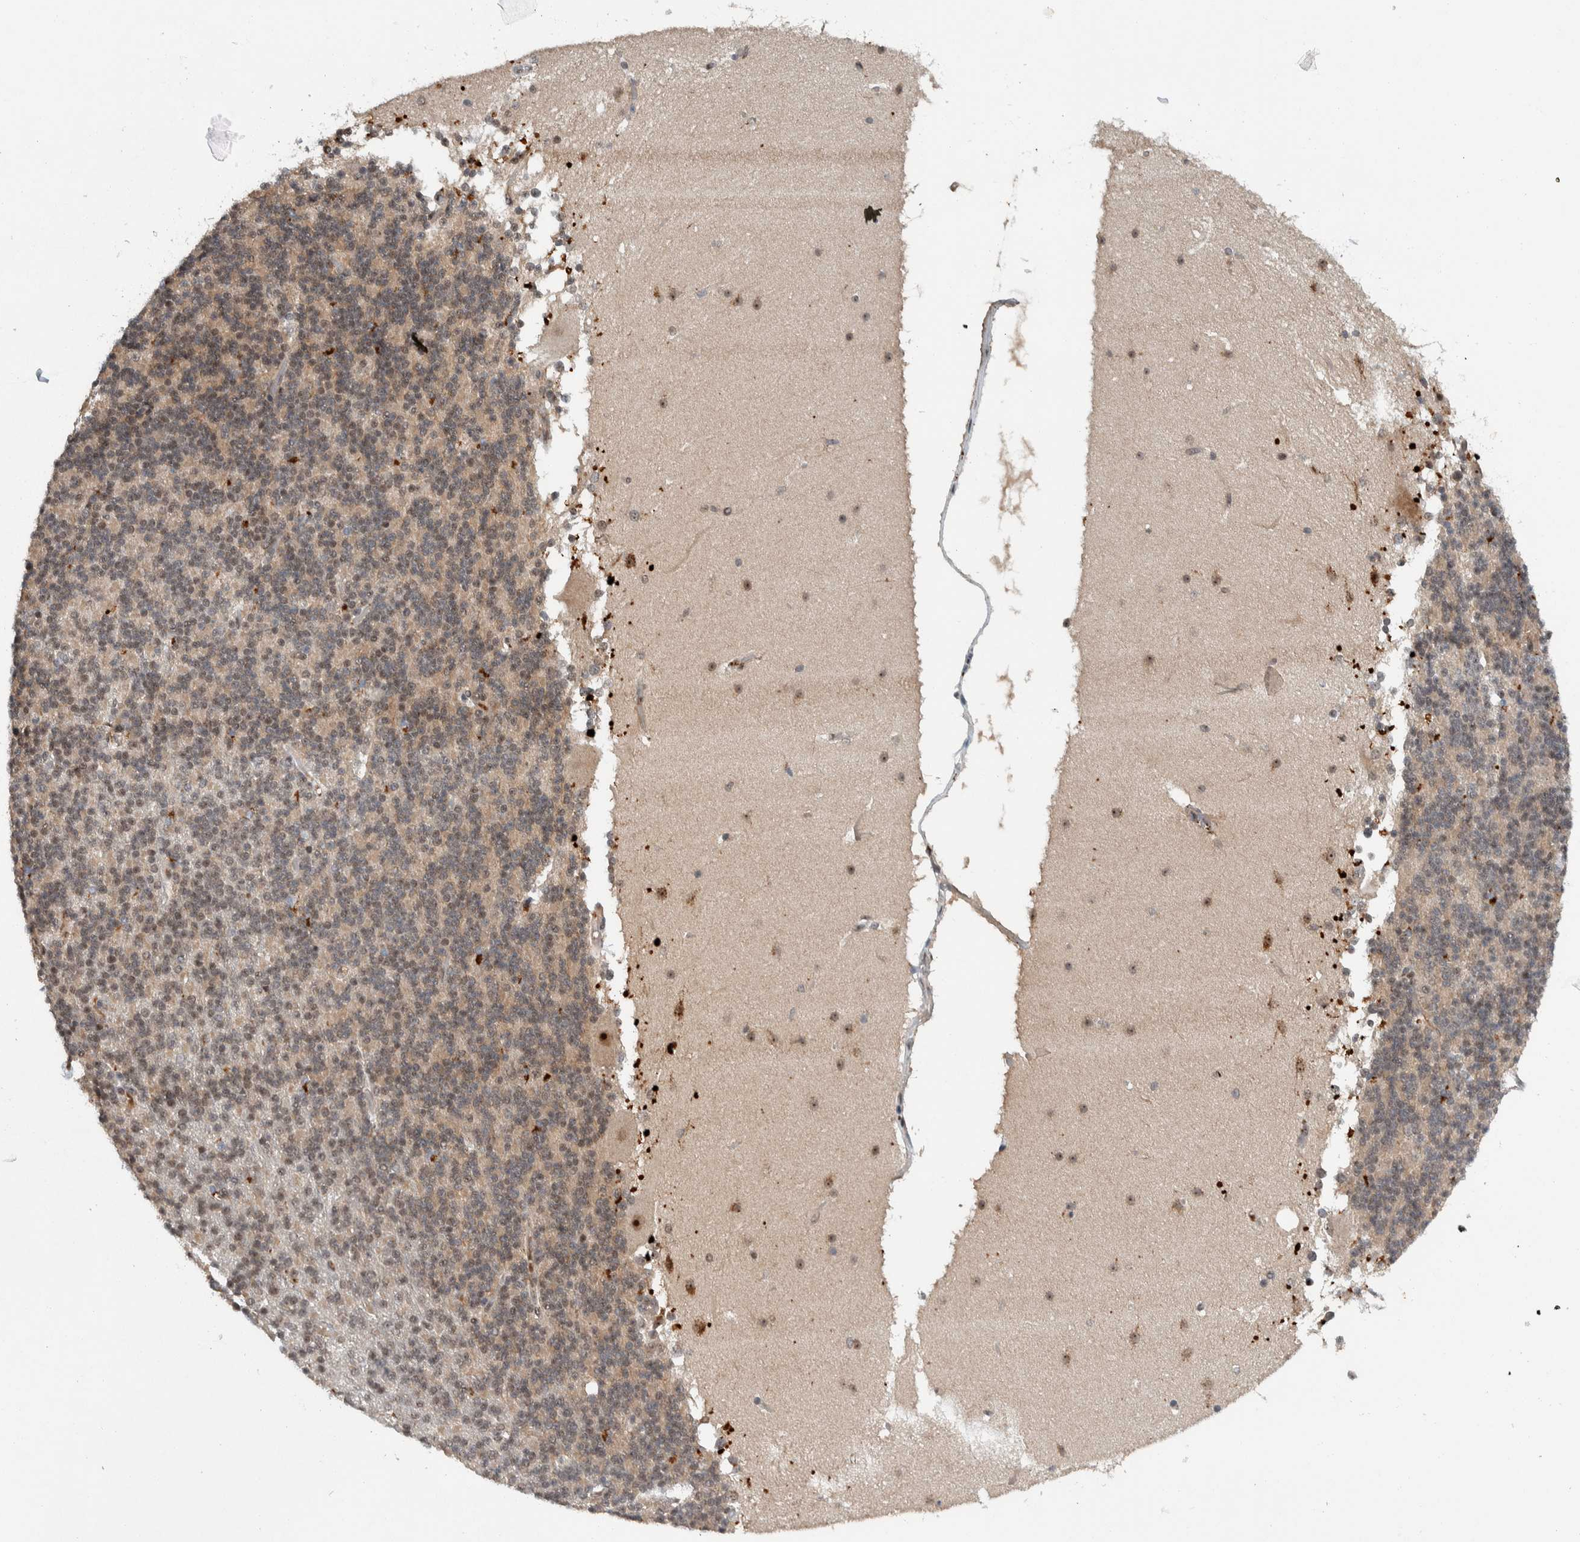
{"staining": {"intensity": "weak", "quantity": ">75%", "location": "cytoplasmic/membranous,nuclear"}, "tissue": "cerebellum", "cell_type": "Cells in granular layer", "image_type": "normal", "snomed": [{"axis": "morphology", "description": "Normal tissue, NOS"}, {"axis": "topography", "description": "Cerebellum"}], "caption": "Immunohistochemistry photomicrograph of normal cerebellum: cerebellum stained using immunohistochemistry reveals low levels of weak protein expression localized specifically in the cytoplasmic/membranous,nuclear of cells in granular layer, appearing as a cytoplasmic/membranous,nuclear brown color.", "gene": "ZFP91", "patient": {"sex": "female", "age": 19}}